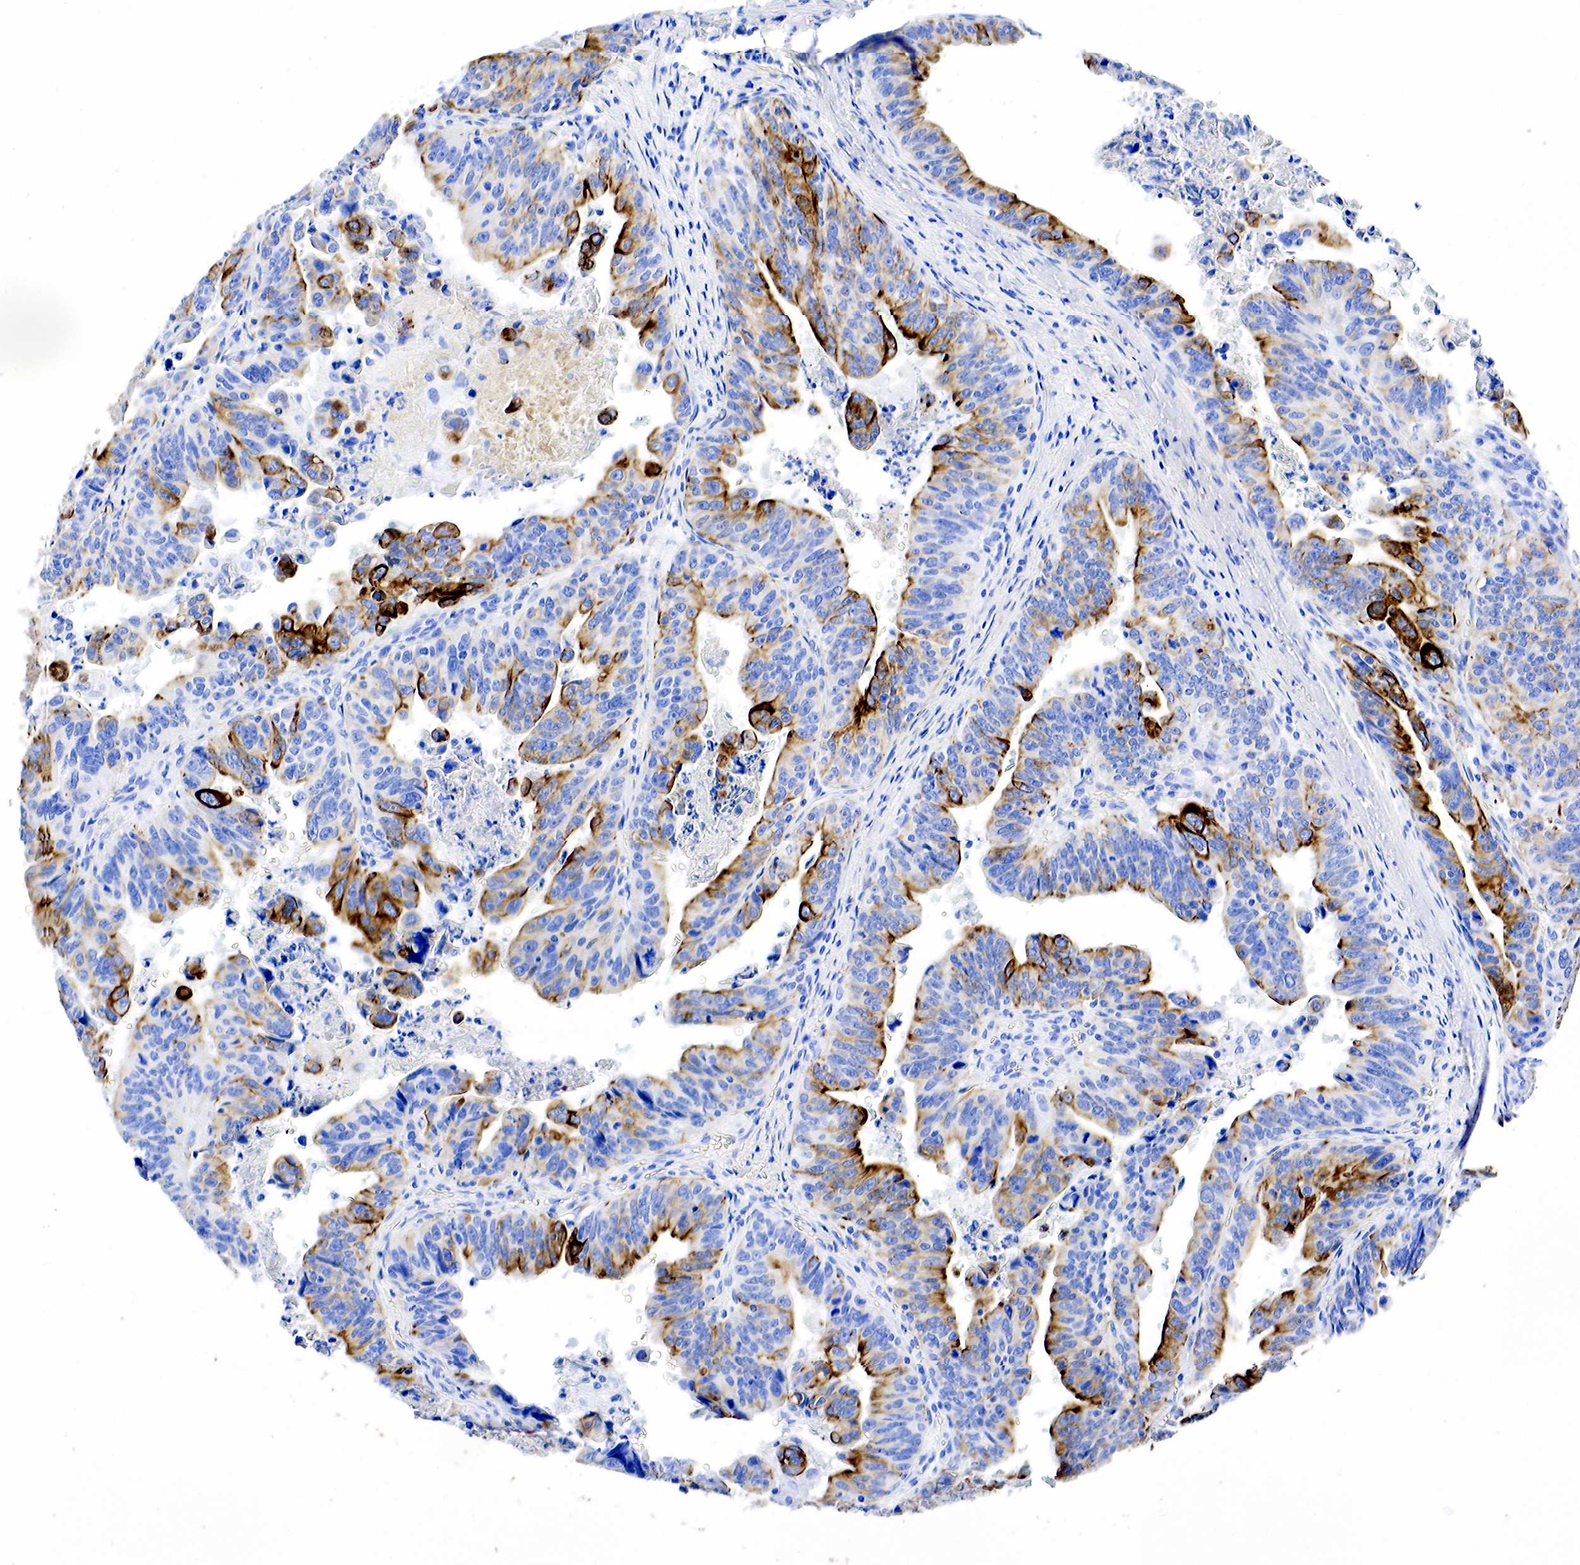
{"staining": {"intensity": "moderate", "quantity": "25%-75%", "location": "cytoplasmic/membranous"}, "tissue": "stomach cancer", "cell_type": "Tumor cells", "image_type": "cancer", "snomed": [{"axis": "morphology", "description": "Adenocarcinoma, NOS"}, {"axis": "topography", "description": "Stomach, upper"}], "caption": "There is medium levels of moderate cytoplasmic/membranous staining in tumor cells of stomach cancer, as demonstrated by immunohistochemical staining (brown color).", "gene": "KRT7", "patient": {"sex": "female", "age": 50}}